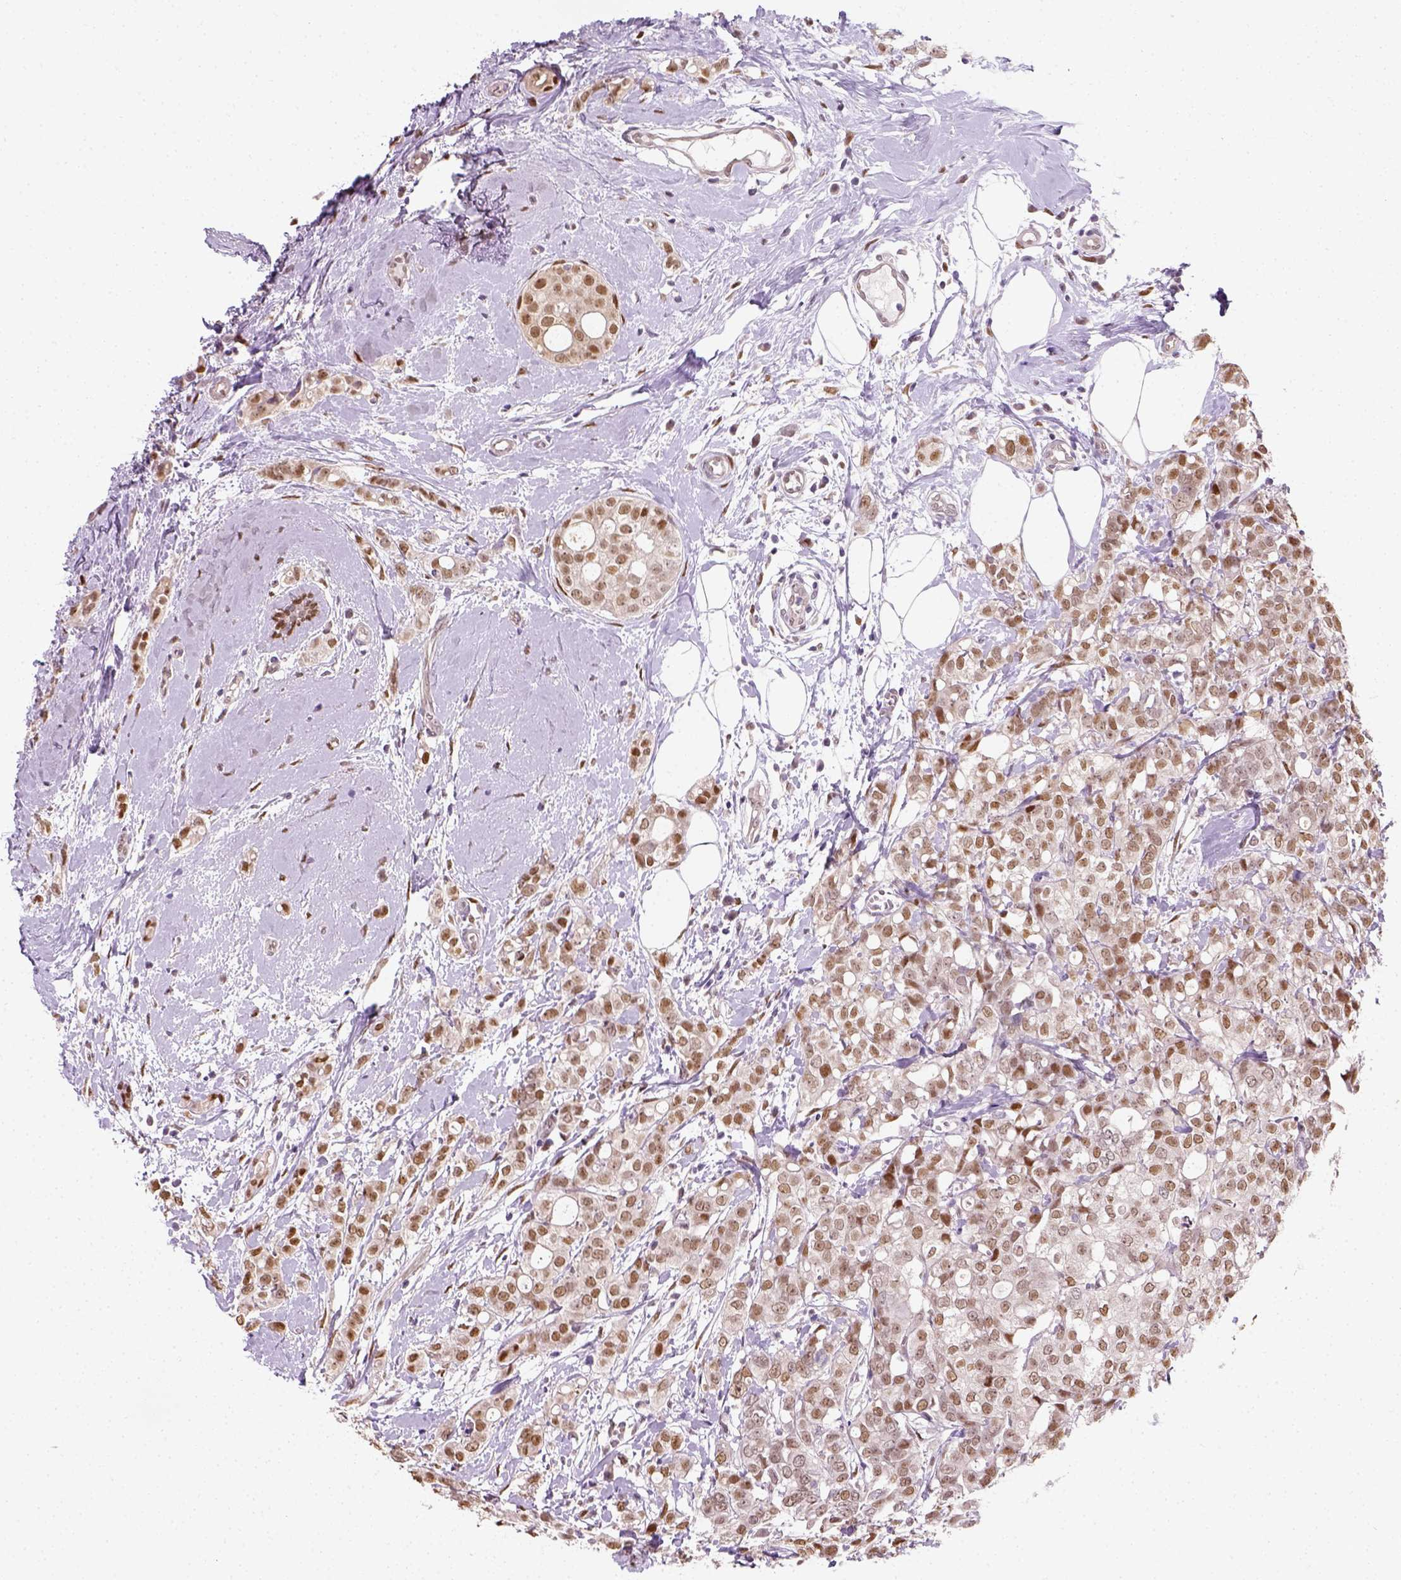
{"staining": {"intensity": "moderate", "quantity": ">75%", "location": "nuclear"}, "tissue": "breast cancer", "cell_type": "Tumor cells", "image_type": "cancer", "snomed": [{"axis": "morphology", "description": "Duct carcinoma"}, {"axis": "topography", "description": "Breast"}], "caption": "Immunohistochemical staining of breast intraductal carcinoma shows moderate nuclear protein positivity in about >75% of tumor cells.", "gene": "C1orf112", "patient": {"sex": "female", "age": 40}}